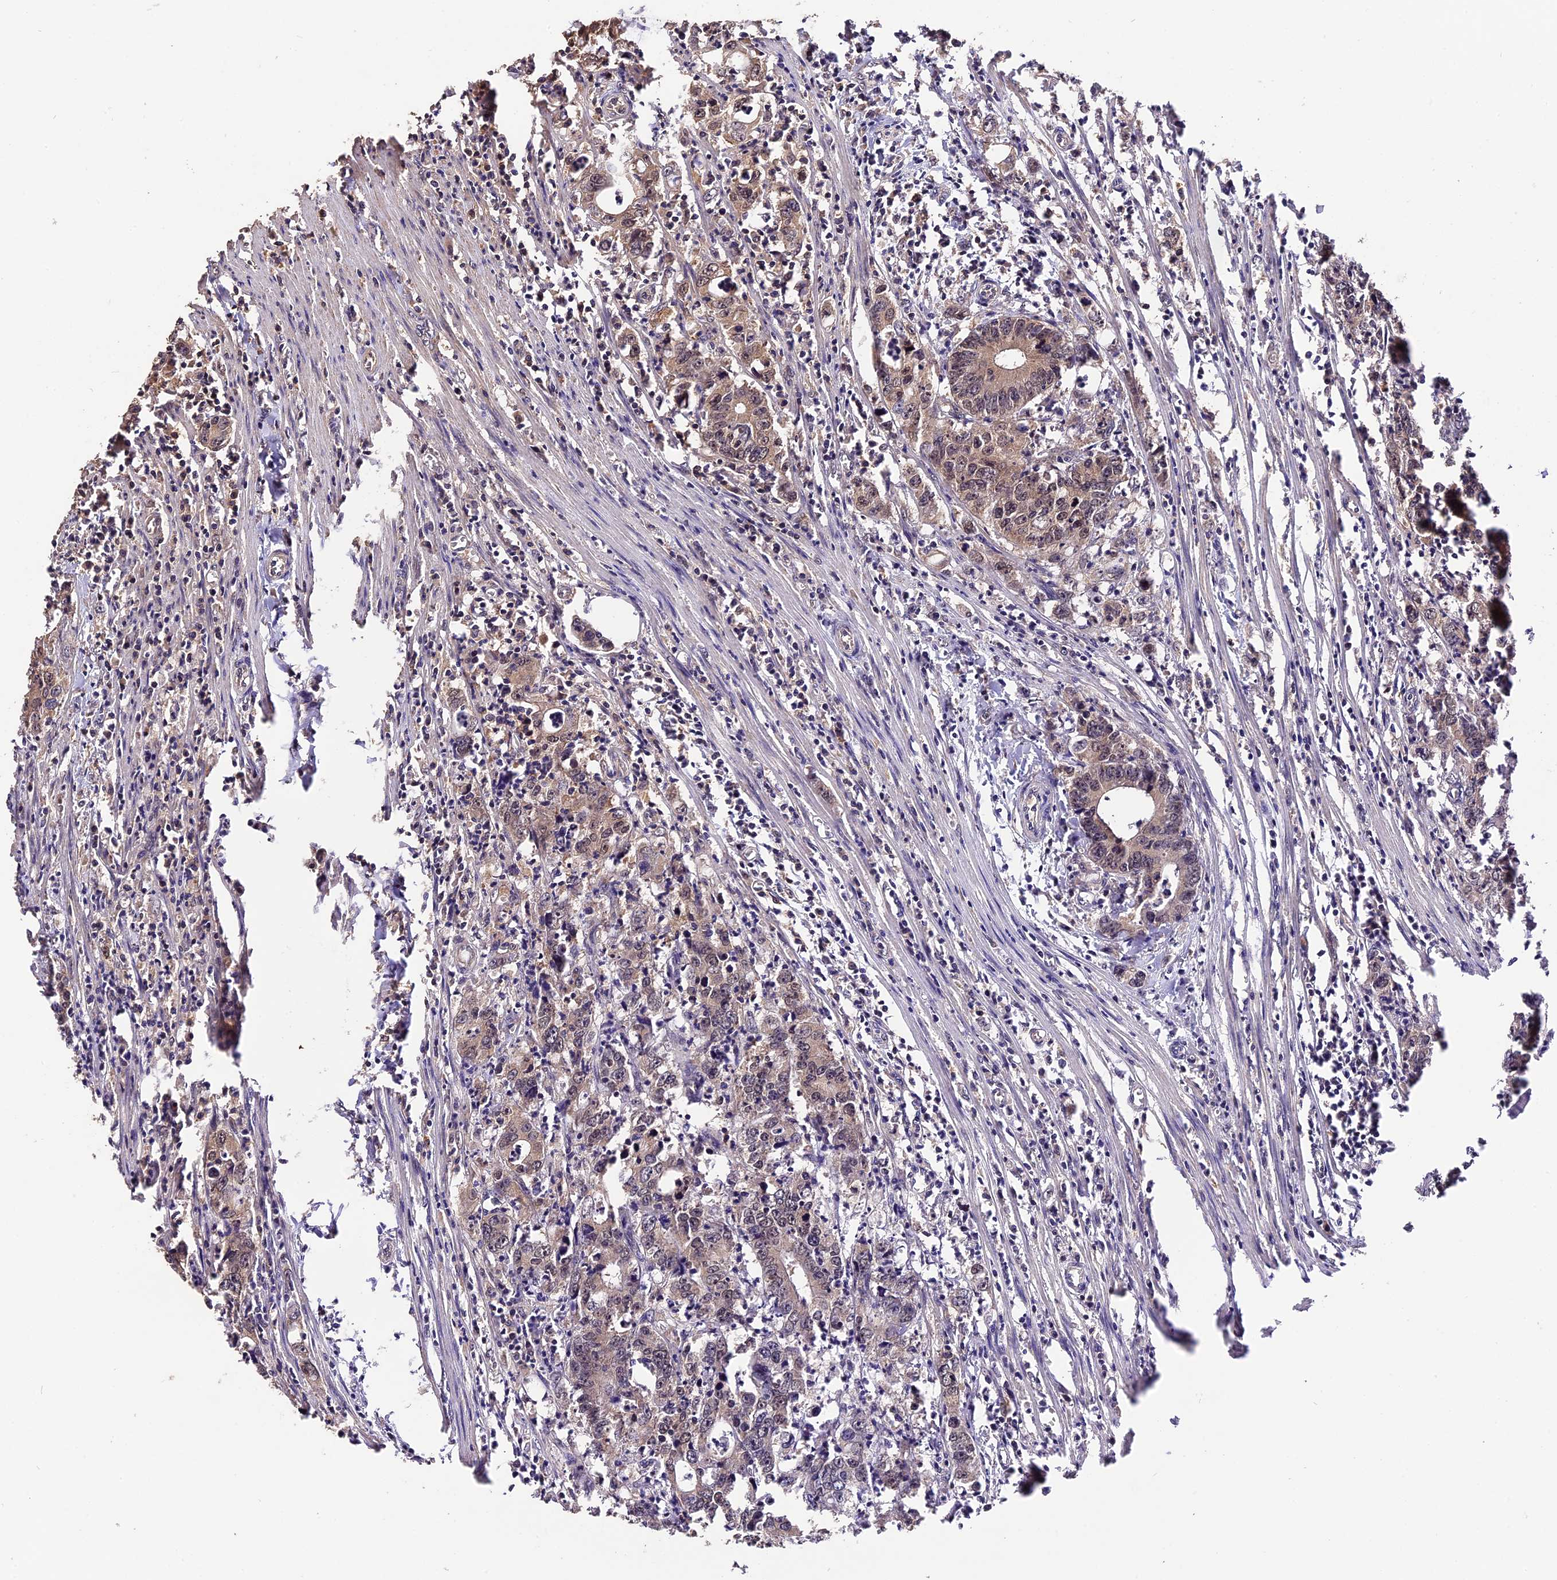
{"staining": {"intensity": "weak", "quantity": "25%-75%", "location": "cytoplasmic/membranous"}, "tissue": "colorectal cancer", "cell_type": "Tumor cells", "image_type": "cancer", "snomed": [{"axis": "morphology", "description": "Adenocarcinoma, NOS"}, {"axis": "topography", "description": "Colon"}], "caption": "Human colorectal cancer (adenocarcinoma) stained with a brown dye shows weak cytoplasmic/membranous positive expression in about 25%-75% of tumor cells.", "gene": "TRMT1", "patient": {"sex": "female", "age": 75}}